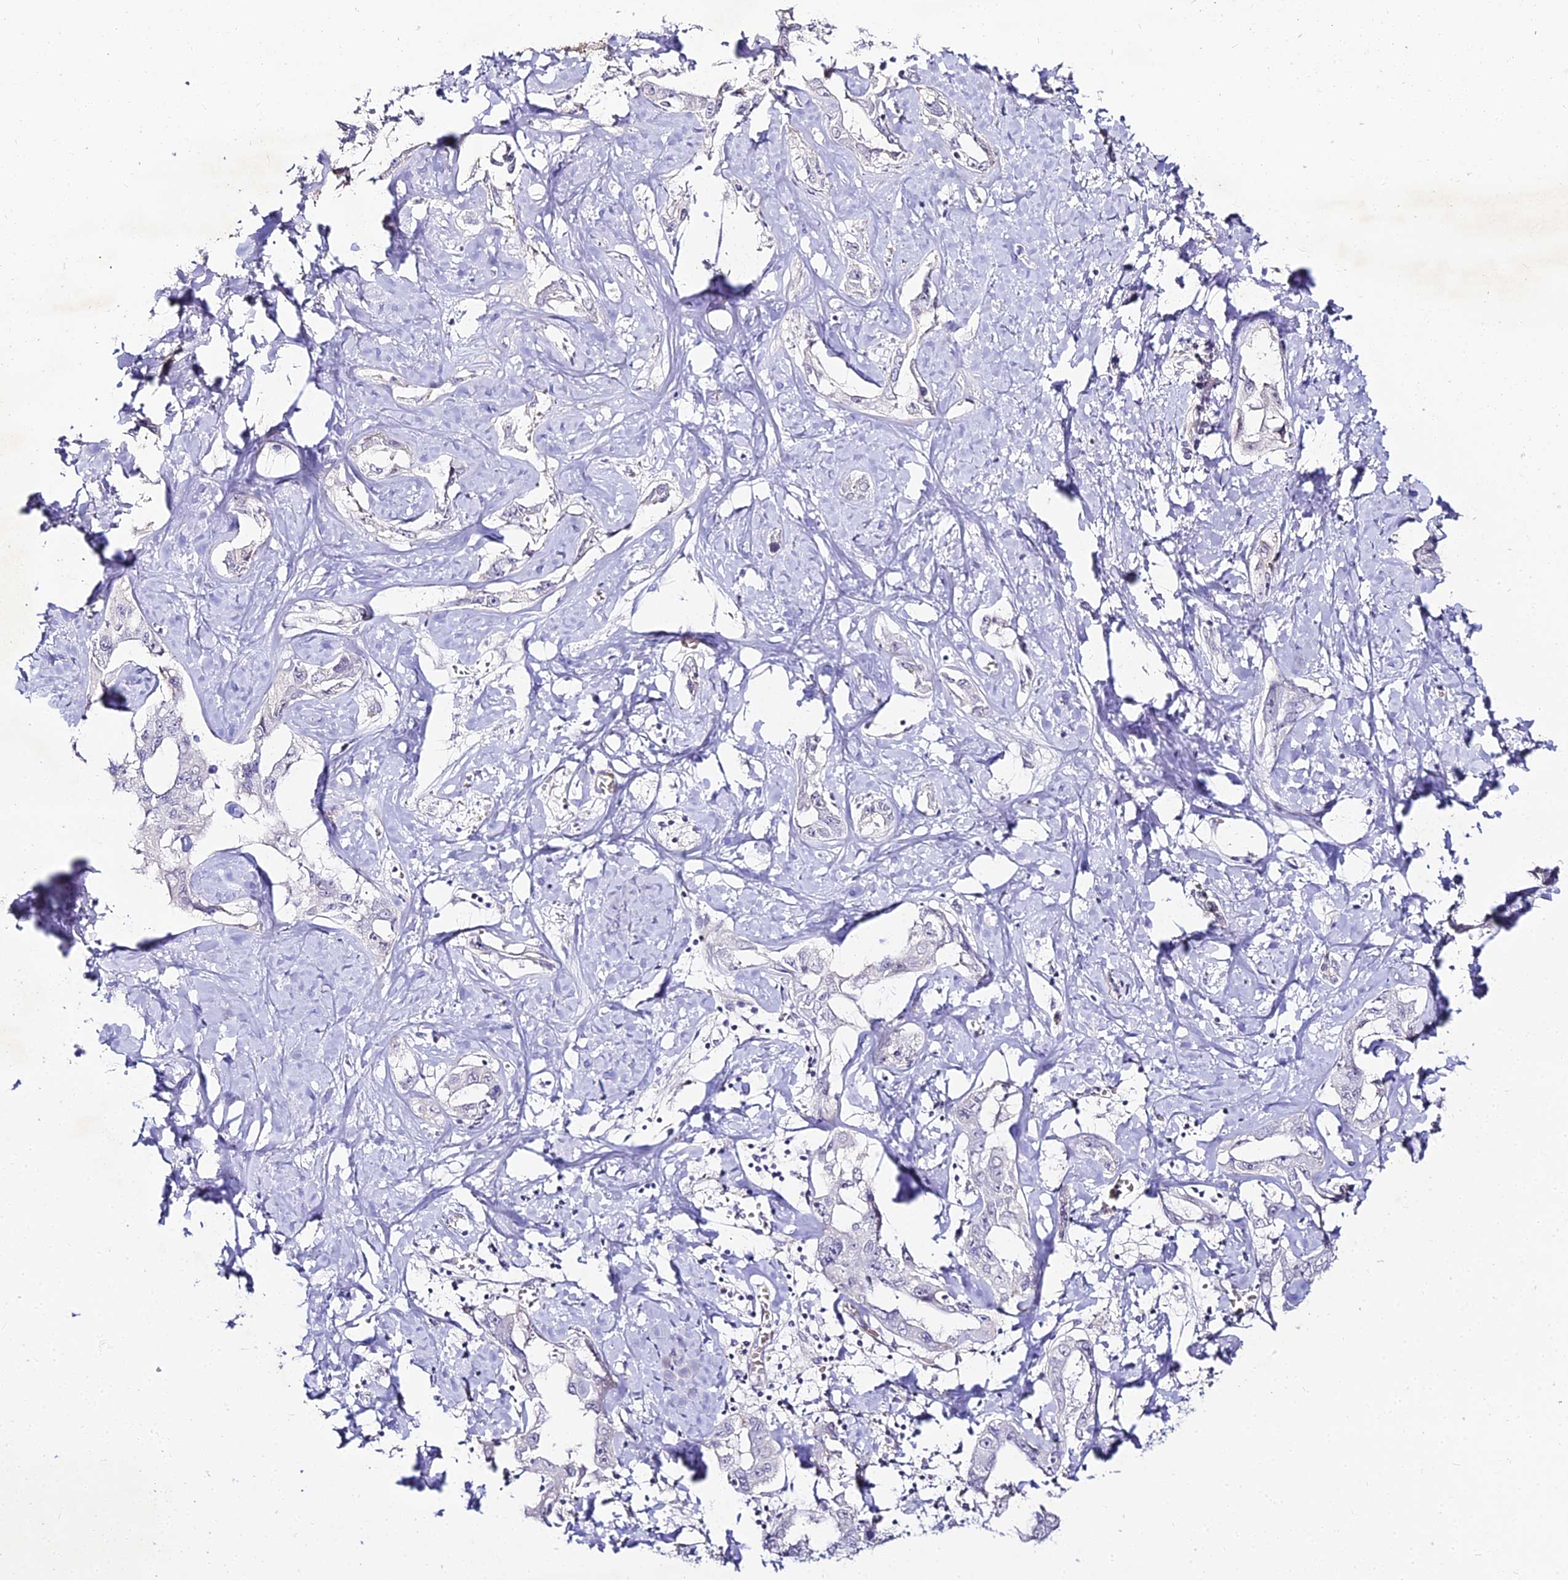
{"staining": {"intensity": "negative", "quantity": "none", "location": "none"}, "tissue": "liver cancer", "cell_type": "Tumor cells", "image_type": "cancer", "snomed": [{"axis": "morphology", "description": "Cholangiocarcinoma"}, {"axis": "topography", "description": "Liver"}], "caption": "IHC of cholangiocarcinoma (liver) reveals no positivity in tumor cells. (DAB immunohistochemistry visualized using brightfield microscopy, high magnification).", "gene": "ALPG", "patient": {"sex": "male", "age": 59}}